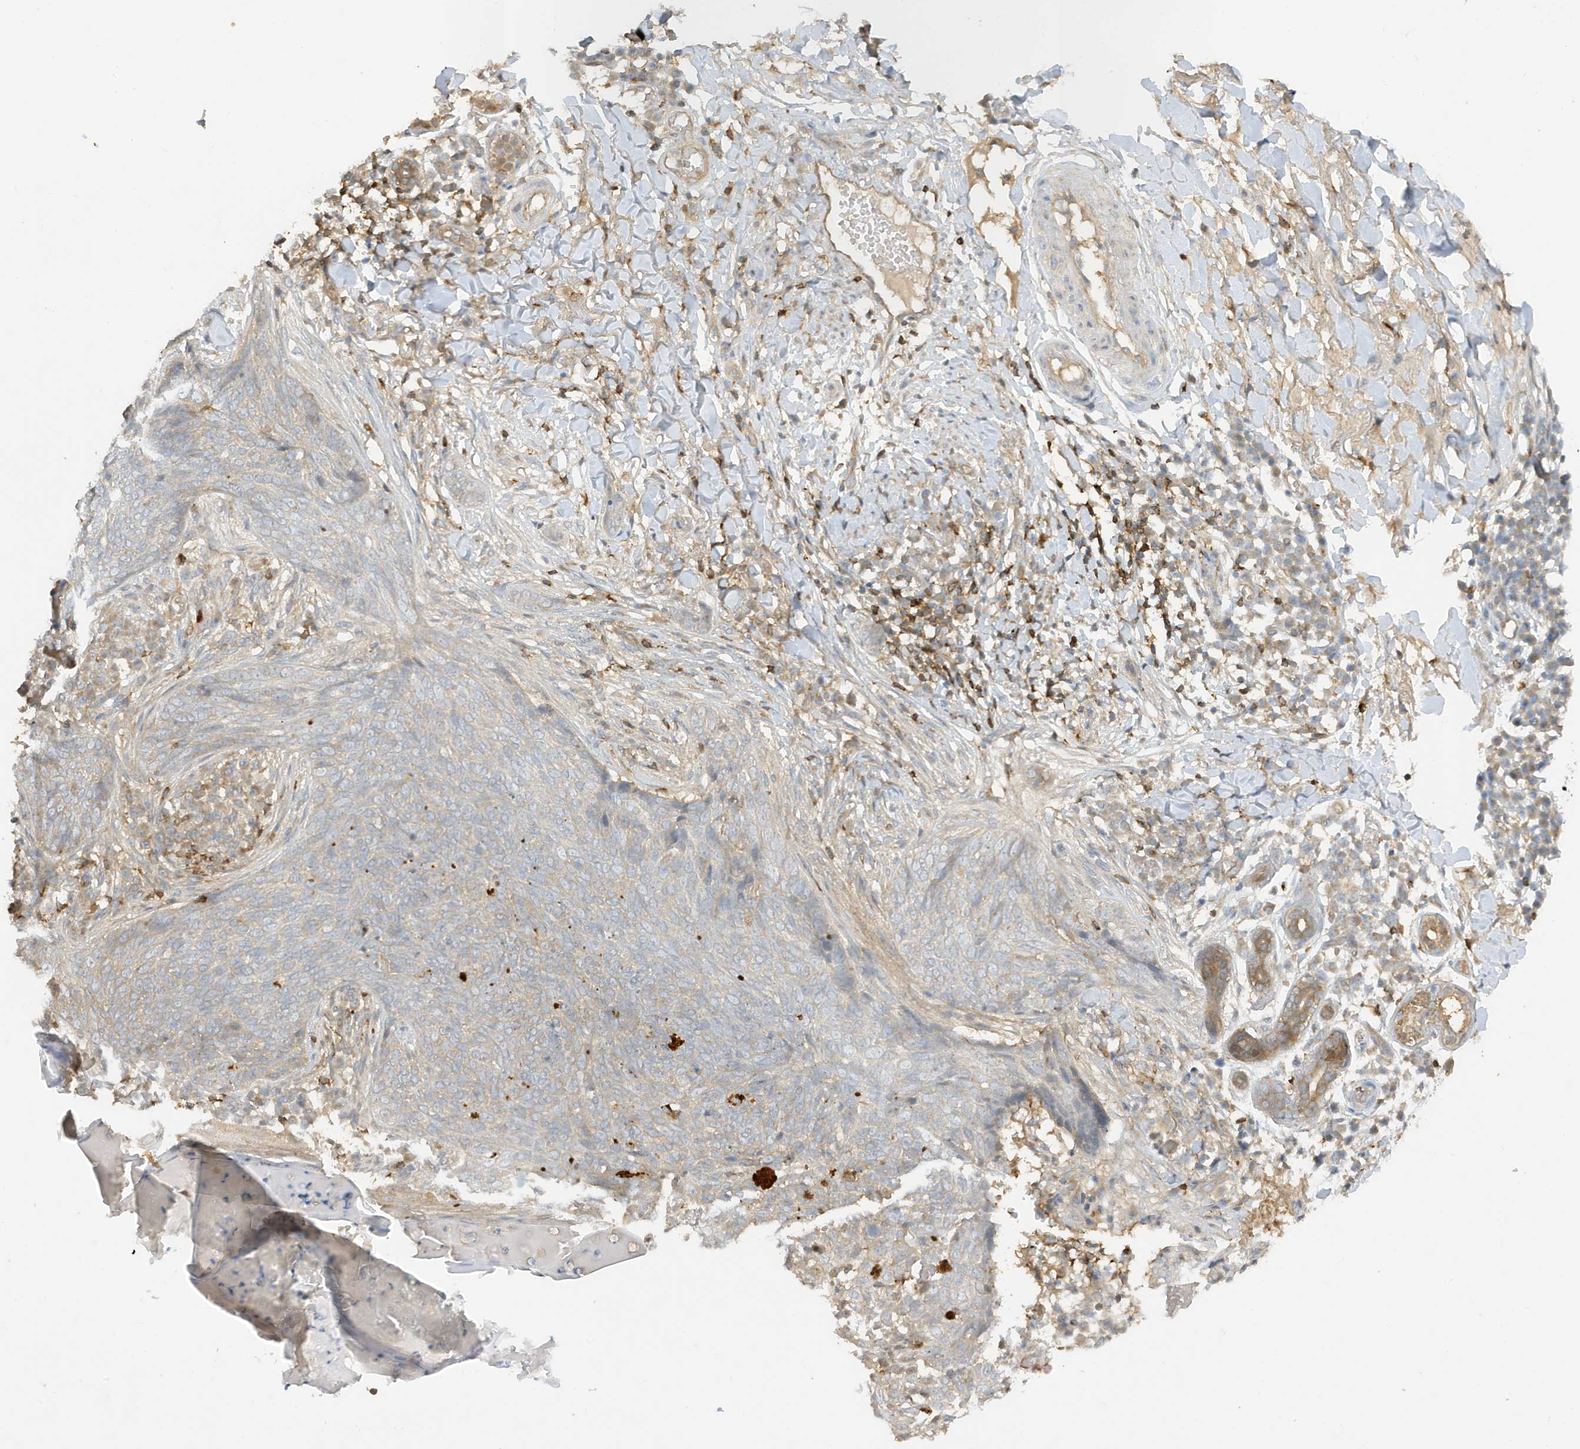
{"staining": {"intensity": "negative", "quantity": "none", "location": "none"}, "tissue": "skin cancer", "cell_type": "Tumor cells", "image_type": "cancer", "snomed": [{"axis": "morphology", "description": "Basal cell carcinoma"}, {"axis": "topography", "description": "Skin"}], "caption": "Immunohistochemistry of basal cell carcinoma (skin) demonstrates no staining in tumor cells.", "gene": "PHACTR2", "patient": {"sex": "male", "age": 85}}